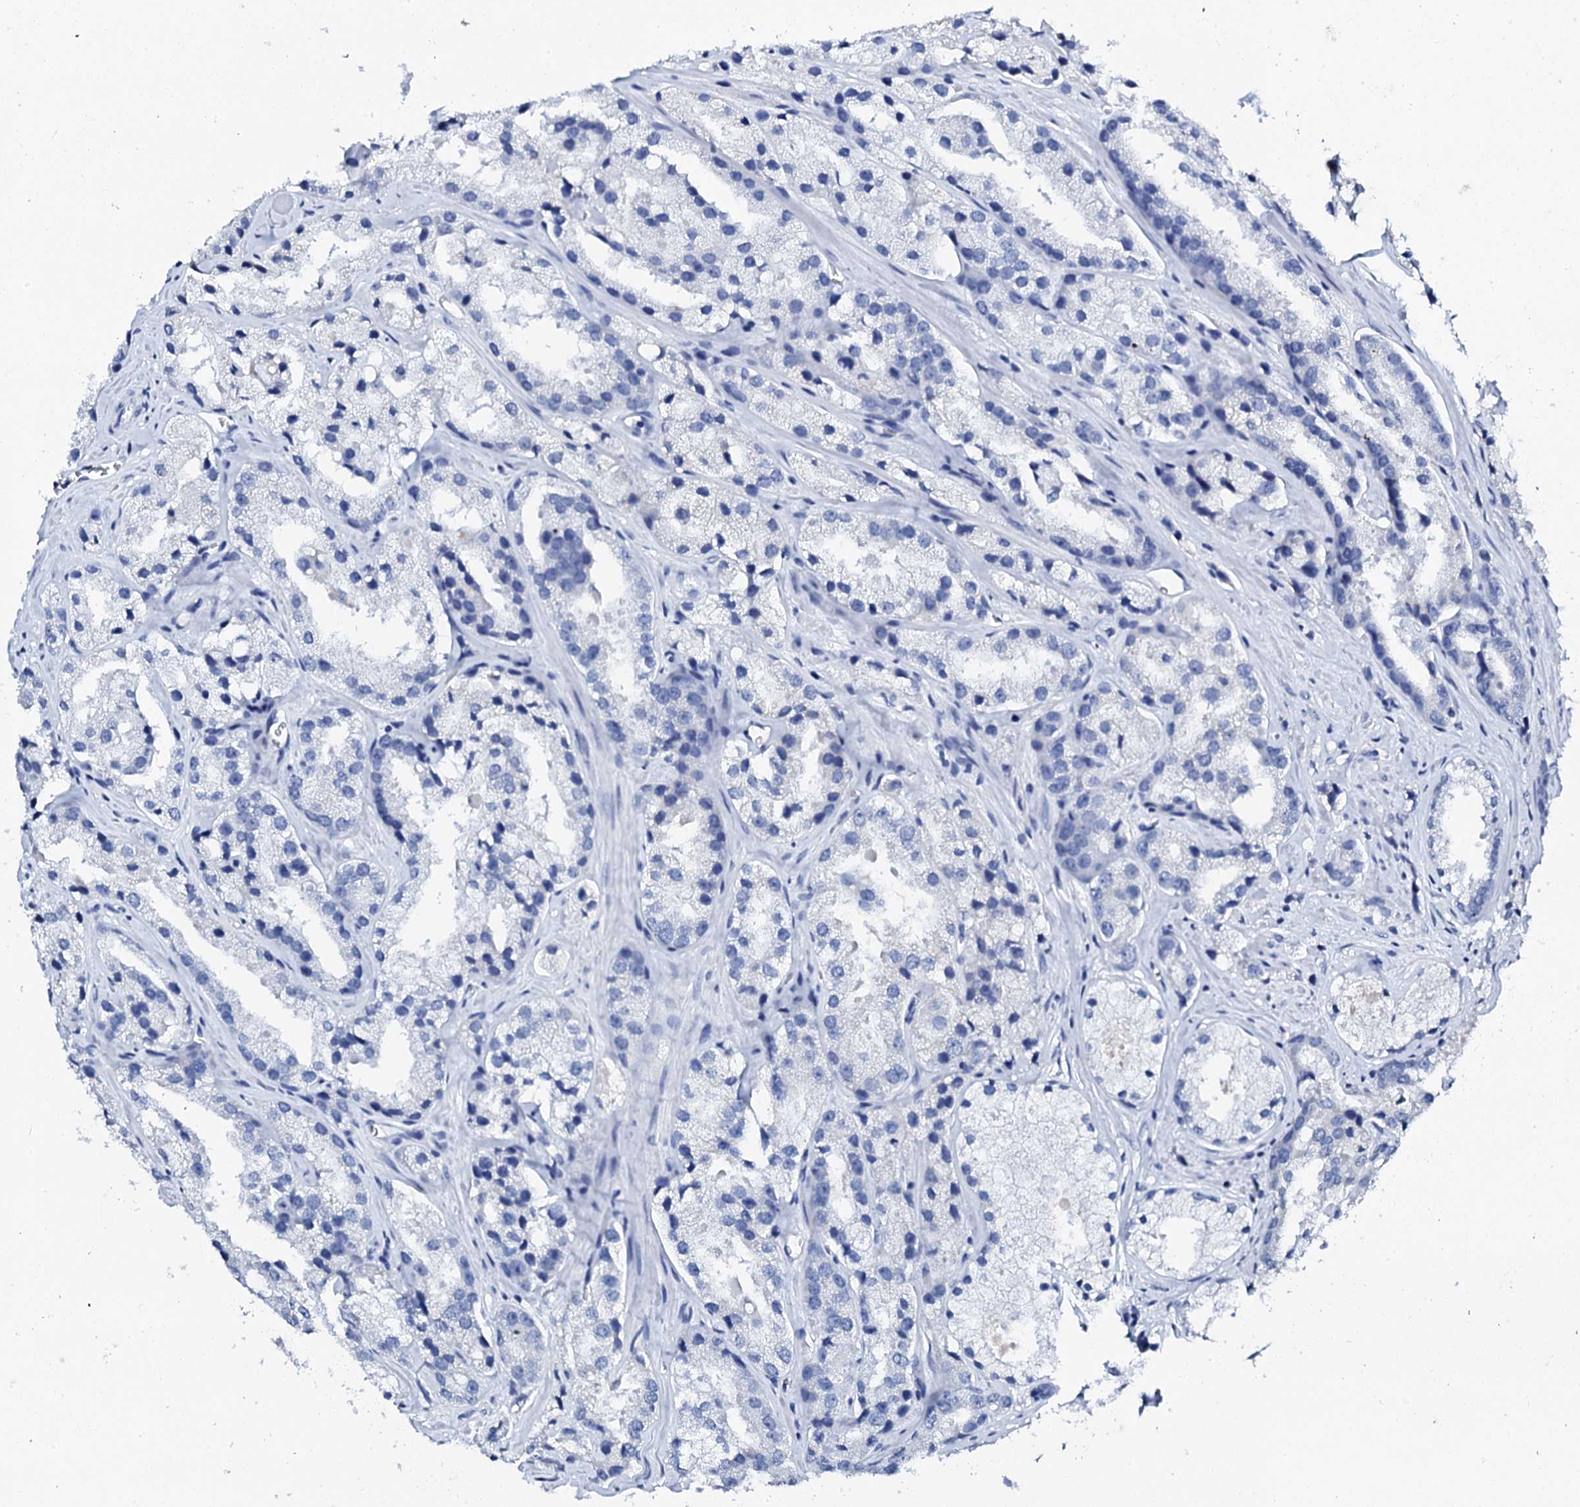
{"staining": {"intensity": "negative", "quantity": "none", "location": "none"}, "tissue": "prostate cancer", "cell_type": "Tumor cells", "image_type": "cancer", "snomed": [{"axis": "morphology", "description": "Adenocarcinoma, High grade"}, {"axis": "topography", "description": "Prostate"}], "caption": "Tumor cells are negative for protein expression in human prostate high-grade adenocarcinoma.", "gene": "FBXL16", "patient": {"sex": "male", "age": 66}}